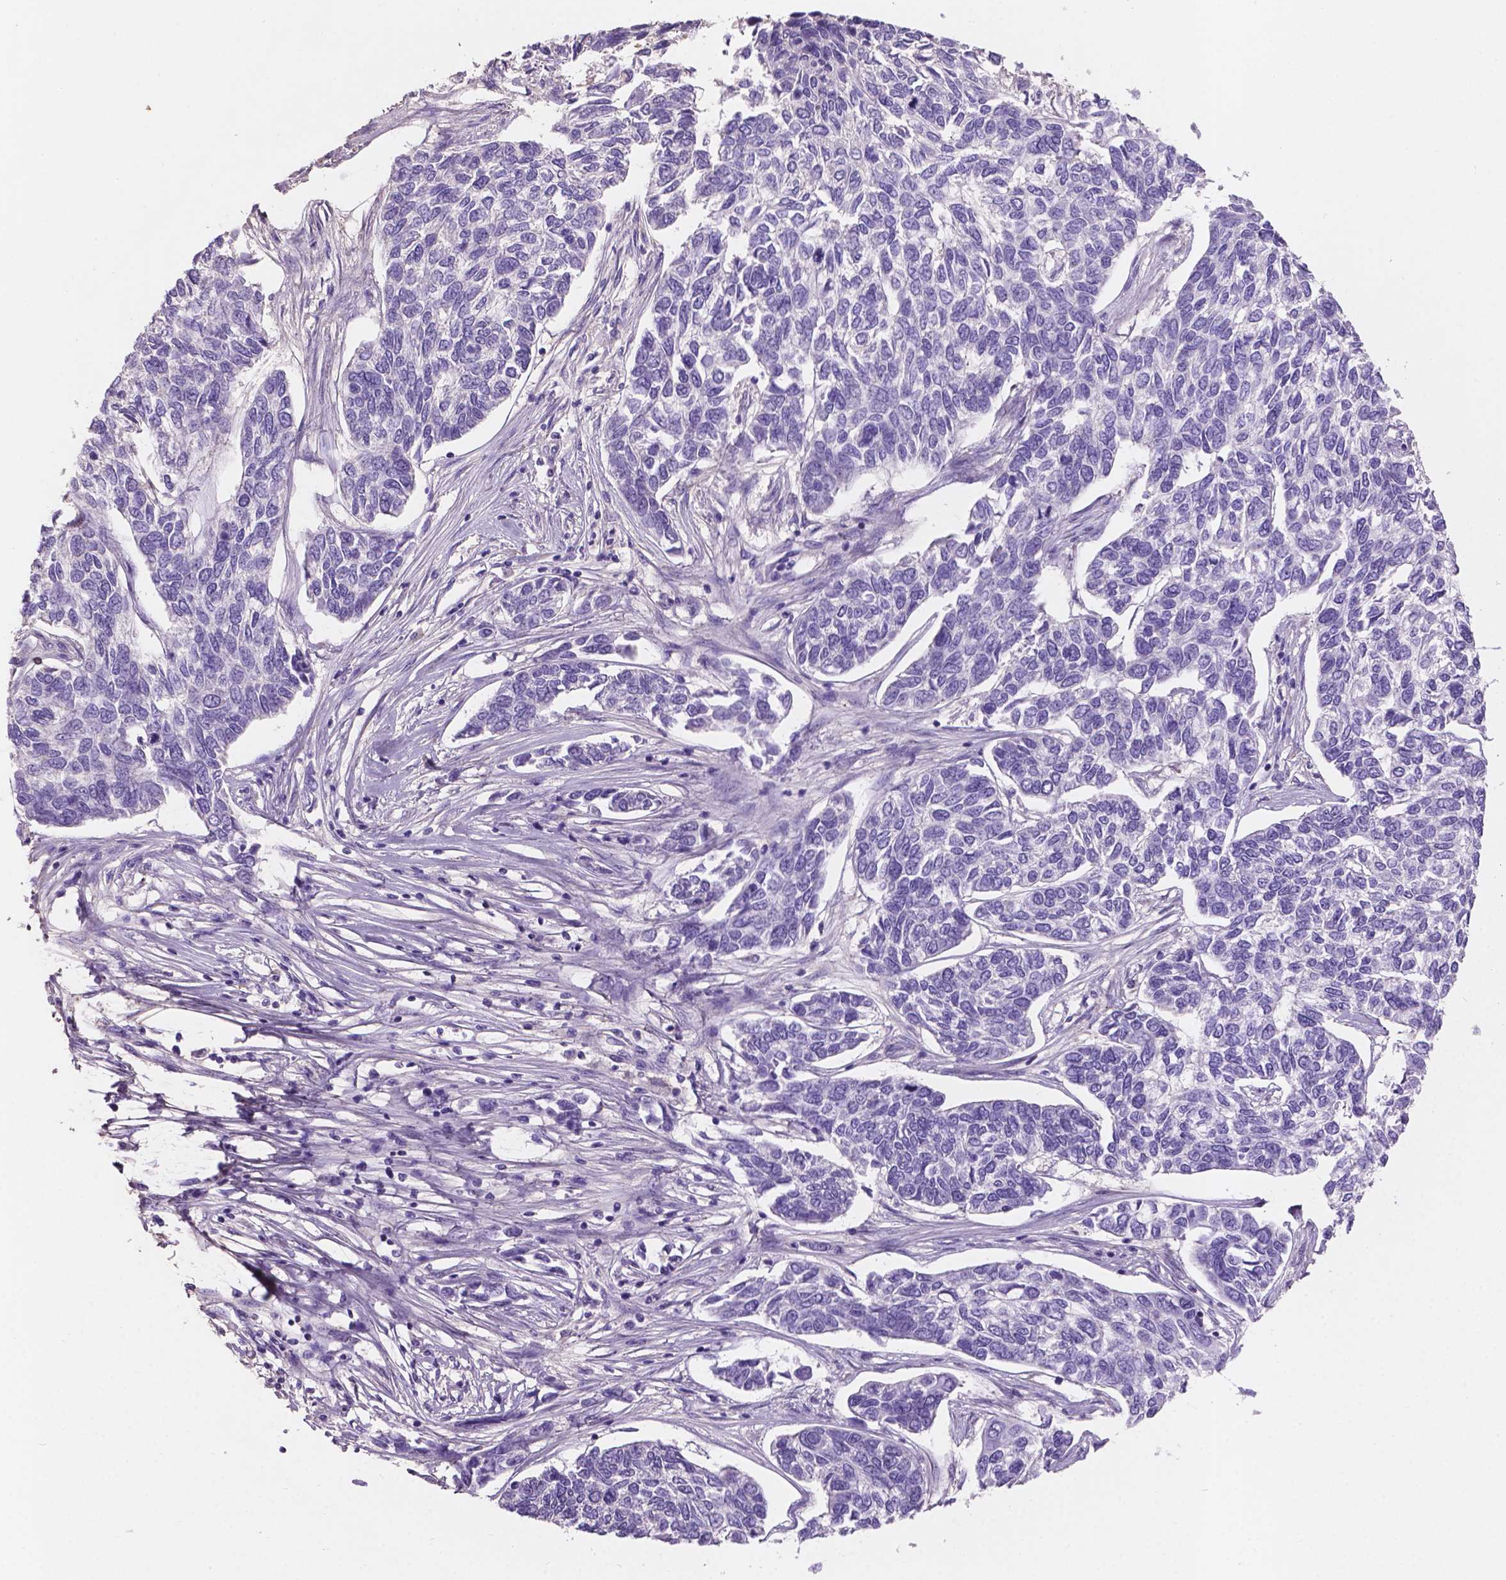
{"staining": {"intensity": "negative", "quantity": "none", "location": "none"}, "tissue": "skin cancer", "cell_type": "Tumor cells", "image_type": "cancer", "snomed": [{"axis": "morphology", "description": "Basal cell carcinoma"}, {"axis": "topography", "description": "Skin"}], "caption": "The image exhibits no significant expression in tumor cells of skin cancer. (Brightfield microscopy of DAB IHC at high magnification).", "gene": "SBSN", "patient": {"sex": "female", "age": 65}}